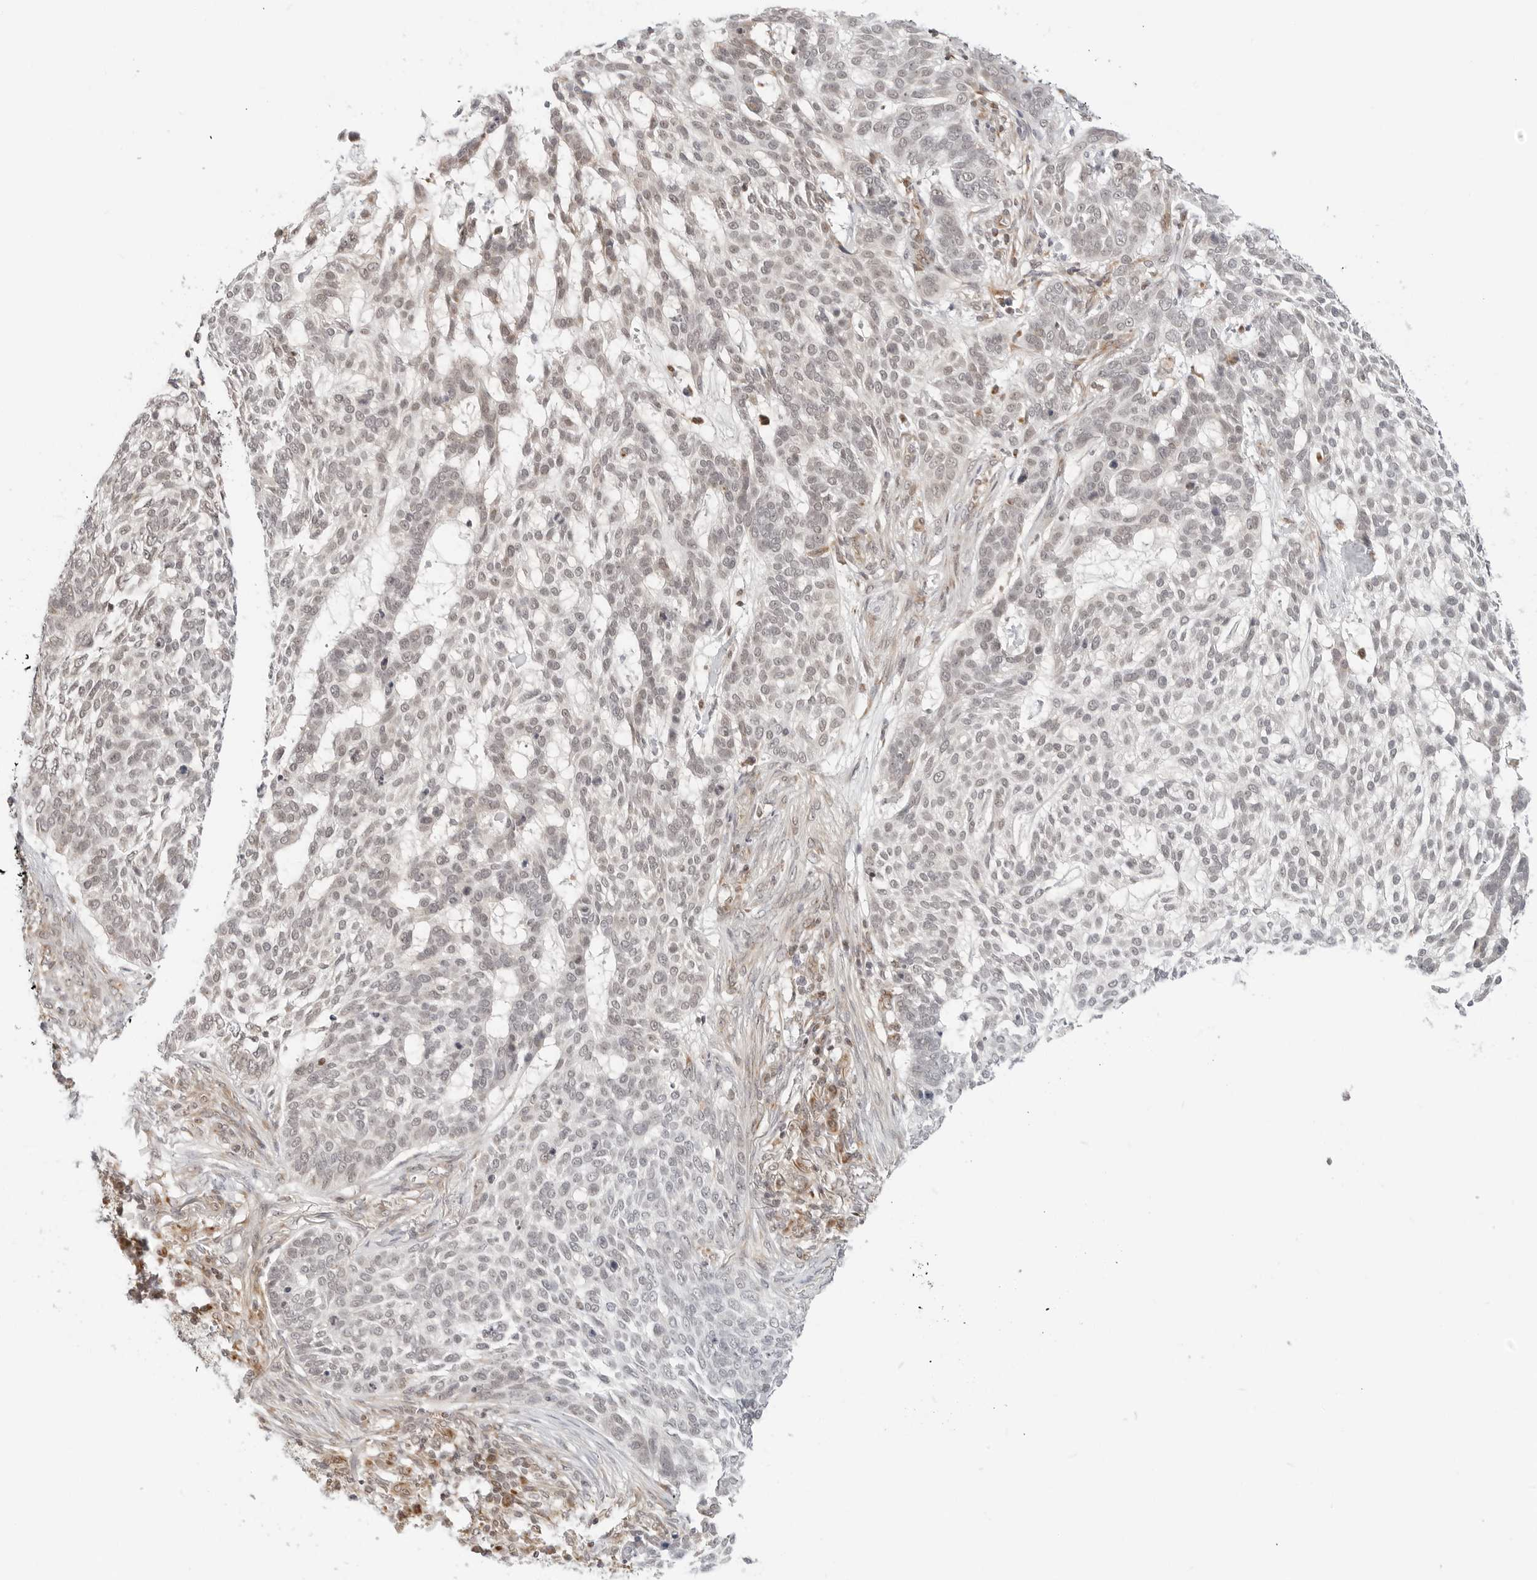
{"staining": {"intensity": "negative", "quantity": "none", "location": "none"}, "tissue": "skin cancer", "cell_type": "Tumor cells", "image_type": "cancer", "snomed": [{"axis": "morphology", "description": "Basal cell carcinoma"}, {"axis": "topography", "description": "Skin"}], "caption": "This image is of skin cancer (basal cell carcinoma) stained with IHC to label a protein in brown with the nuclei are counter-stained blue. There is no positivity in tumor cells.", "gene": "POLR3GL", "patient": {"sex": "female", "age": 64}}